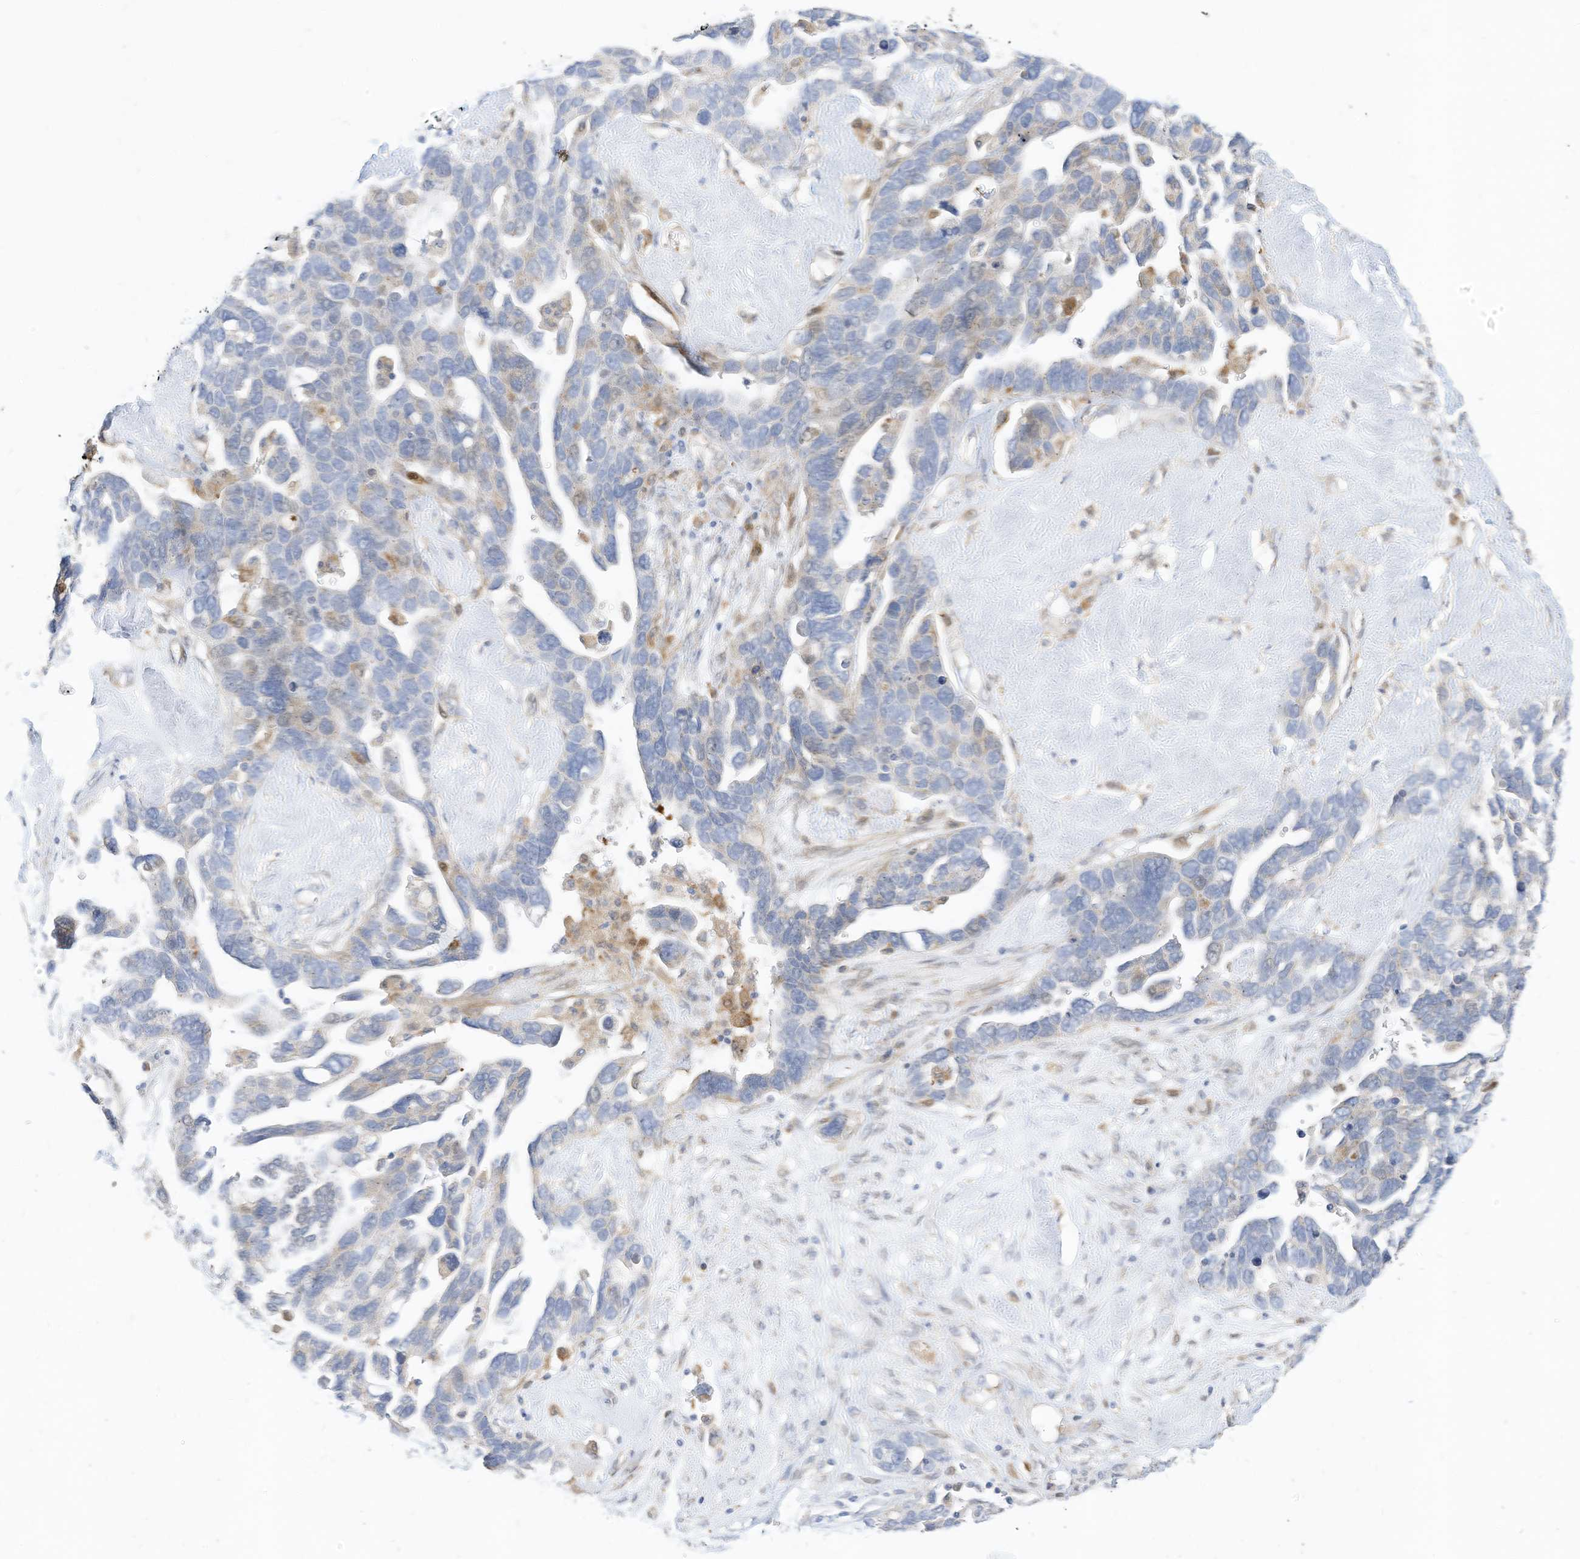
{"staining": {"intensity": "negative", "quantity": "none", "location": "none"}, "tissue": "ovarian cancer", "cell_type": "Tumor cells", "image_type": "cancer", "snomed": [{"axis": "morphology", "description": "Cystadenocarcinoma, serous, NOS"}, {"axis": "topography", "description": "Ovary"}], "caption": "Ovarian cancer (serous cystadenocarcinoma) stained for a protein using immunohistochemistry (IHC) demonstrates no expression tumor cells.", "gene": "ATP13A1", "patient": {"sex": "female", "age": 54}}